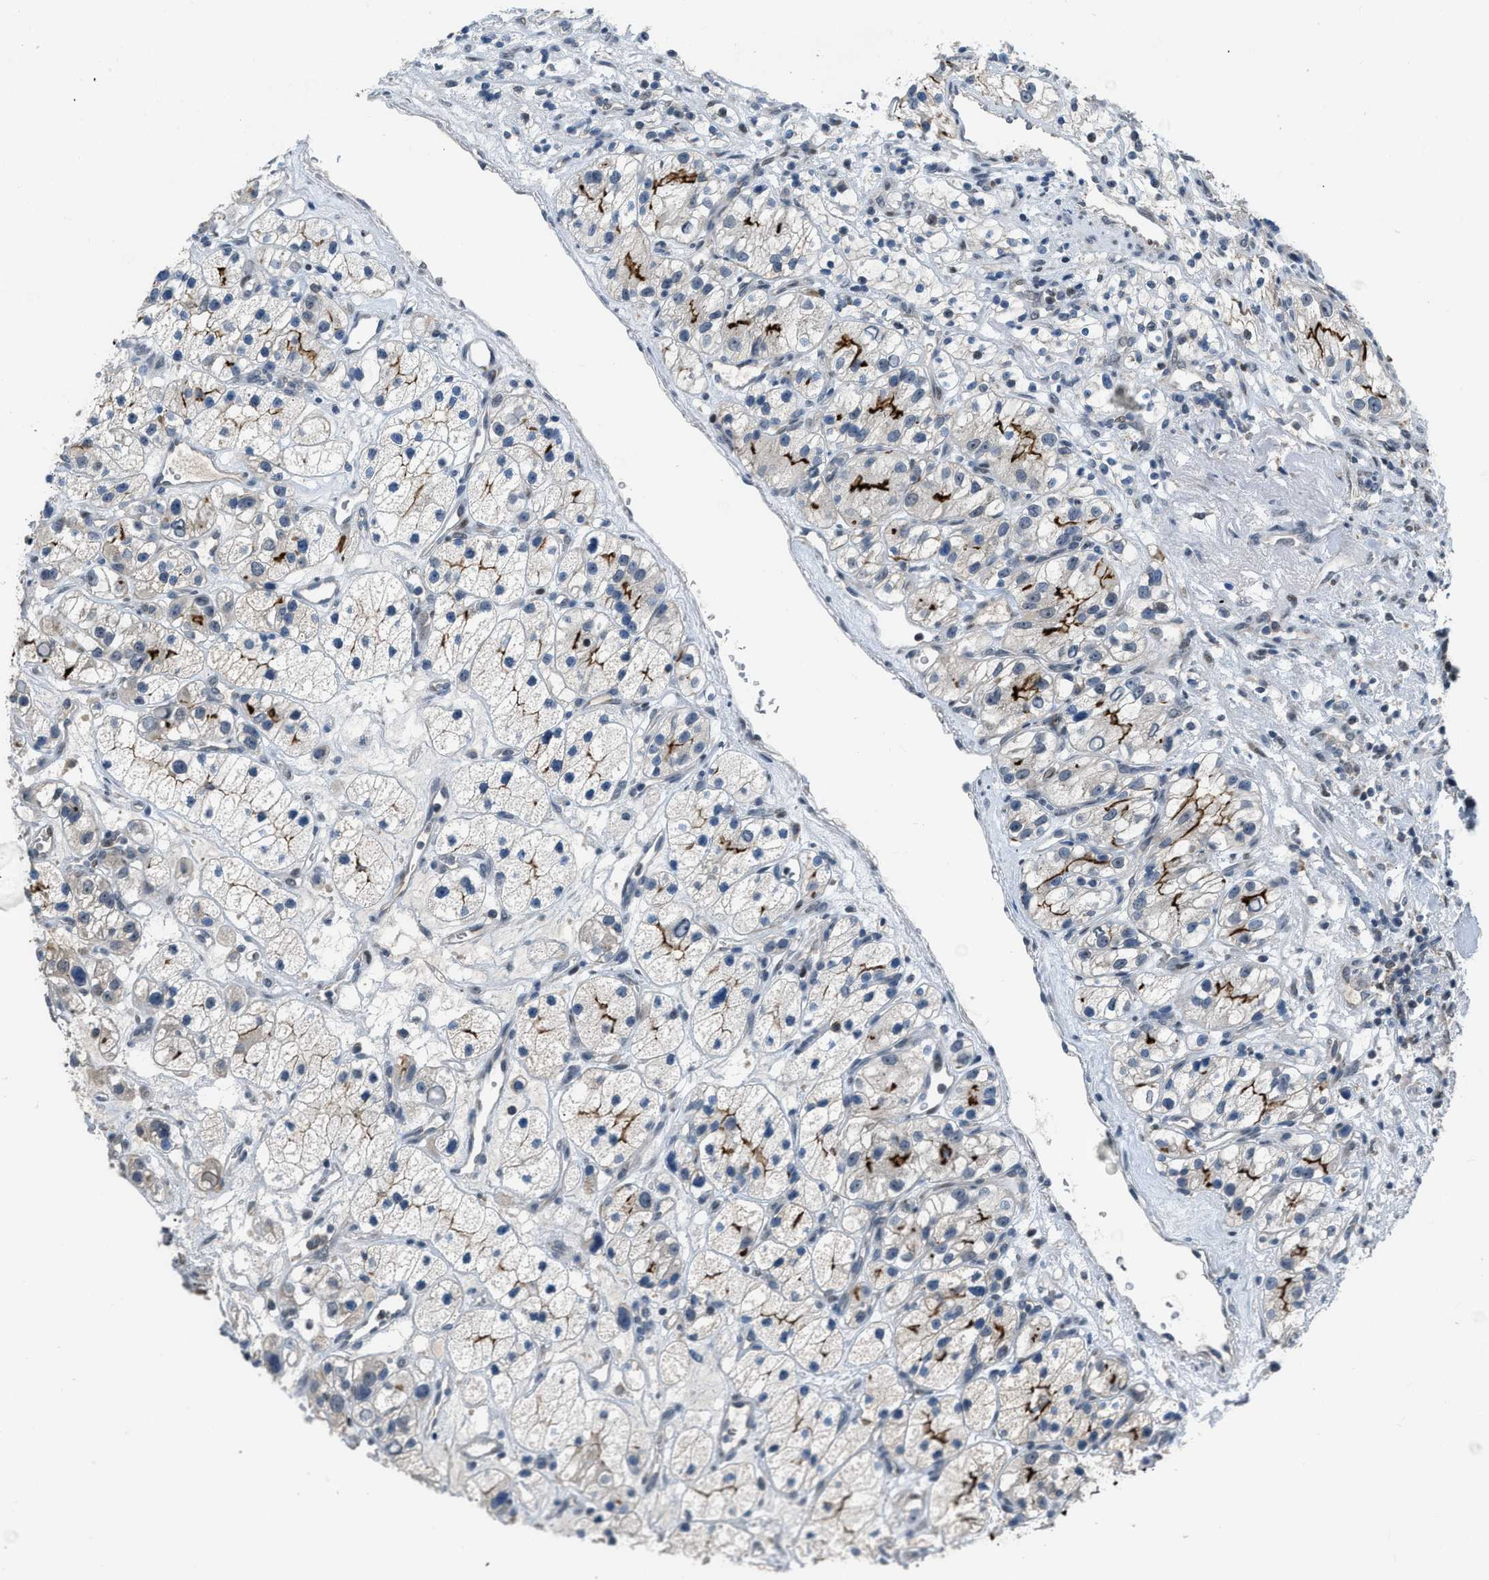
{"staining": {"intensity": "strong", "quantity": "25%-75%", "location": "cytoplasmic/membranous"}, "tissue": "renal cancer", "cell_type": "Tumor cells", "image_type": "cancer", "snomed": [{"axis": "morphology", "description": "Adenocarcinoma, NOS"}, {"axis": "topography", "description": "Kidney"}], "caption": "IHC staining of renal cancer (adenocarcinoma), which shows high levels of strong cytoplasmic/membranous positivity in about 25%-75% of tumor cells indicating strong cytoplasmic/membranous protein expression. The staining was performed using DAB (3,3'-diaminobenzidine) (brown) for protein detection and nuclei were counterstained in hematoxylin (blue).", "gene": "SETDB1", "patient": {"sex": "female", "age": 57}}